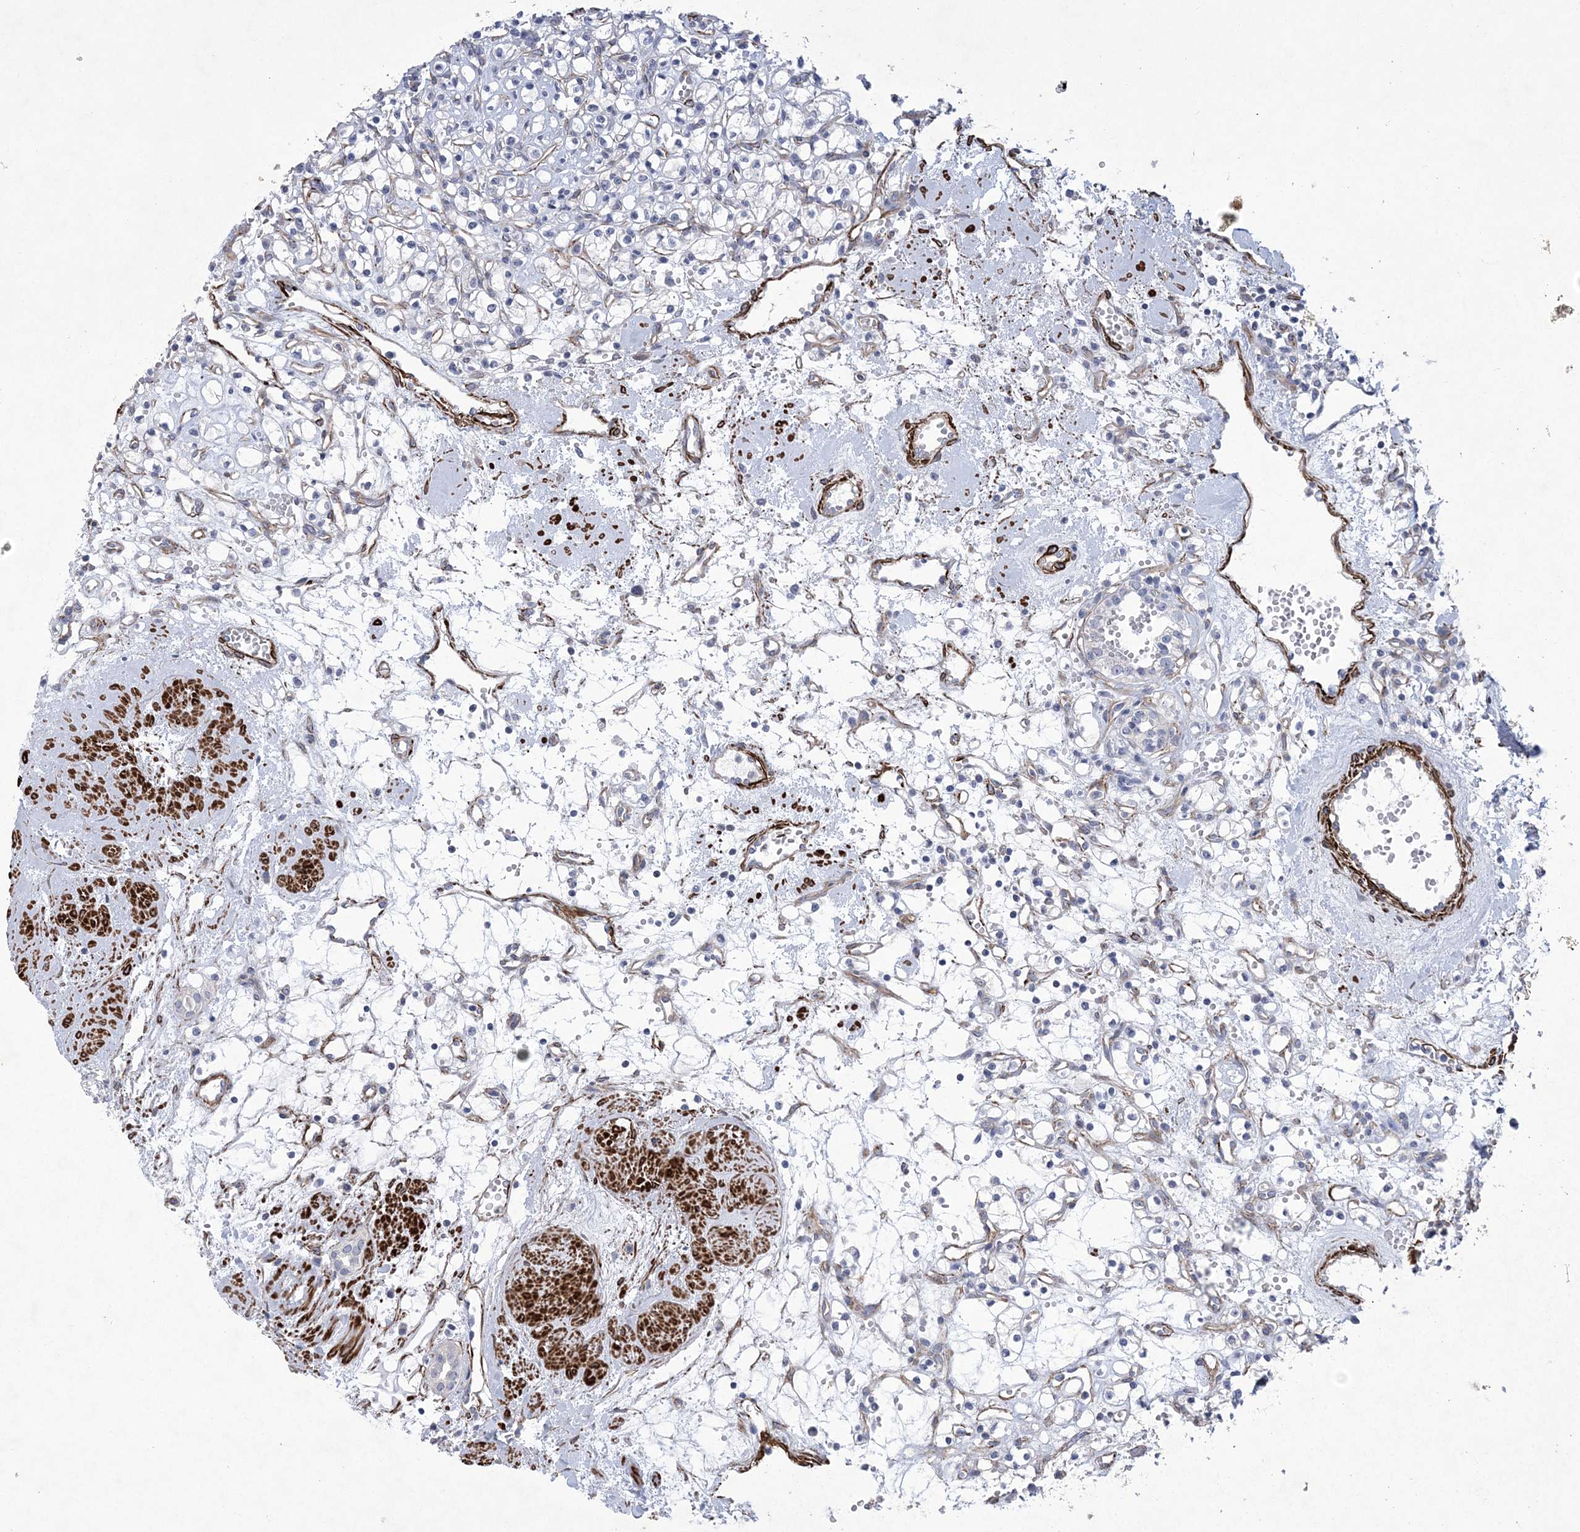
{"staining": {"intensity": "negative", "quantity": "none", "location": "none"}, "tissue": "renal cancer", "cell_type": "Tumor cells", "image_type": "cancer", "snomed": [{"axis": "morphology", "description": "Adenocarcinoma, NOS"}, {"axis": "topography", "description": "Kidney"}], "caption": "Immunohistochemical staining of human renal adenocarcinoma shows no significant staining in tumor cells.", "gene": "ARSJ", "patient": {"sex": "female", "age": 59}}